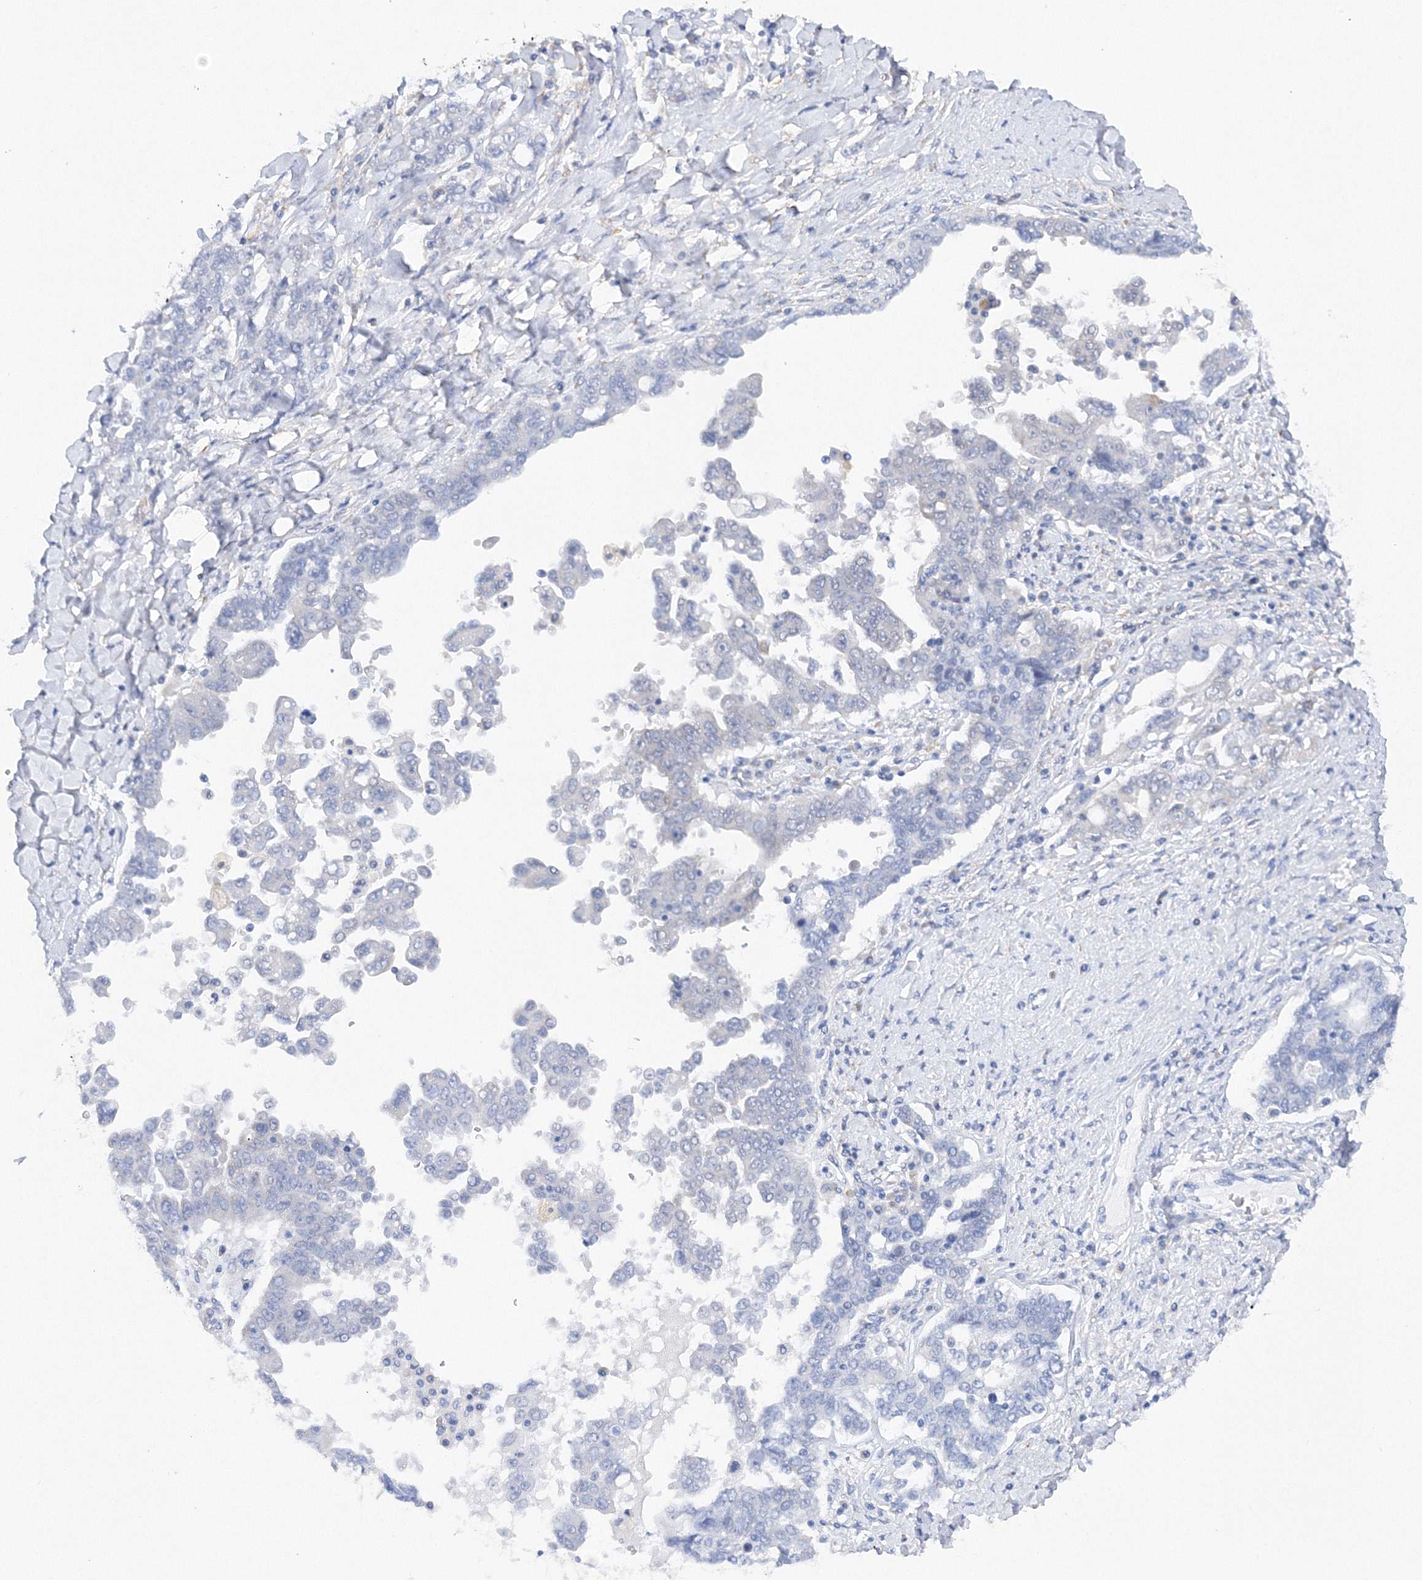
{"staining": {"intensity": "negative", "quantity": "none", "location": "none"}, "tissue": "ovarian cancer", "cell_type": "Tumor cells", "image_type": "cancer", "snomed": [{"axis": "morphology", "description": "Carcinoma, endometroid"}, {"axis": "topography", "description": "Ovary"}], "caption": "Ovarian cancer (endometroid carcinoma) was stained to show a protein in brown. There is no significant positivity in tumor cells. The staining was performed using DAB to visualize the protein expression in brown, while the nuclei were stained in blue with hematoxylin (Magnification: 20x).", "gene": "DIS3L2", "patient": {"sex": "female", "age": 62}}